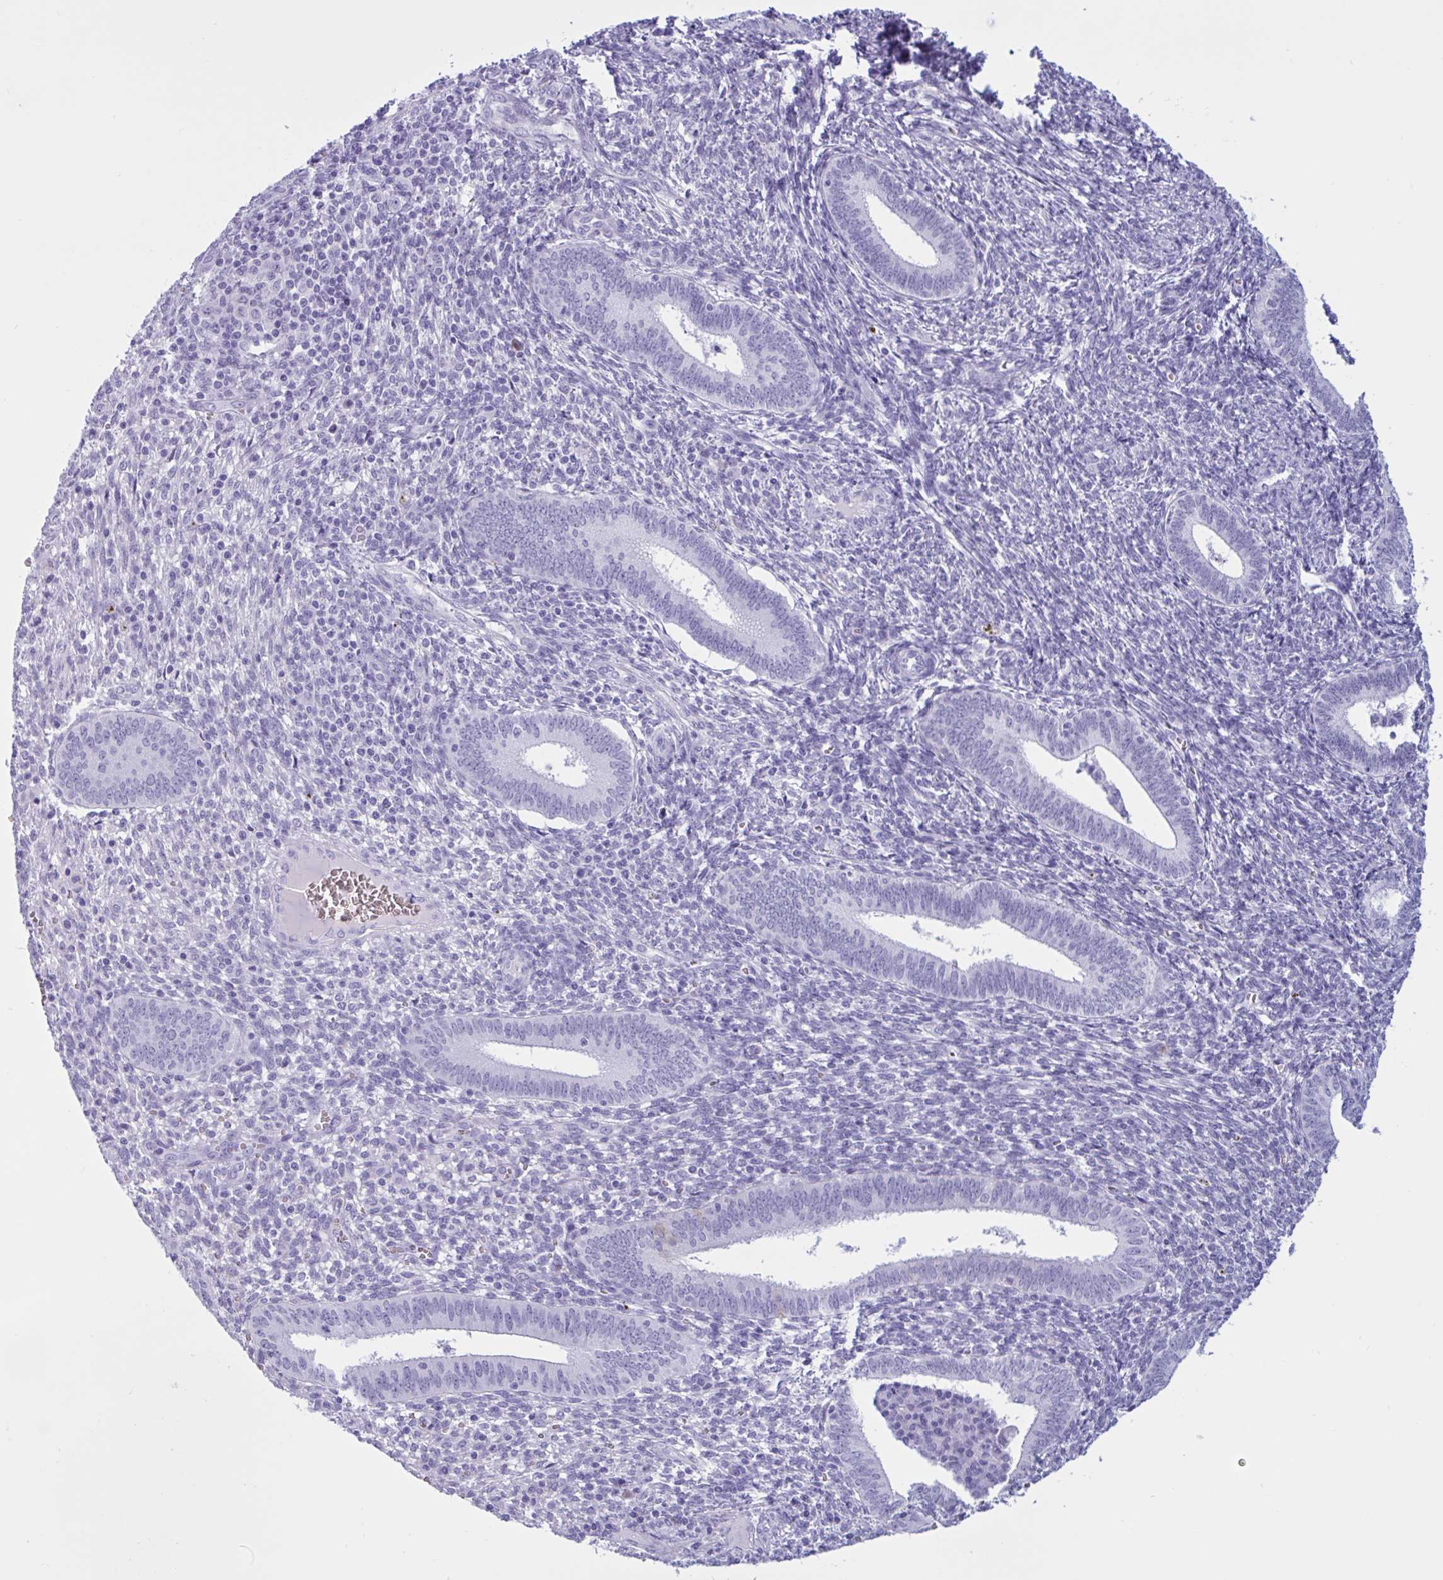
{"staining": {"intensity": "negative", "quantity": "none", "location": "none"}, "tissue": "endometrium", "cell_type": "Cells in endometrial stroma", "image_type": "normal", "snomed": [{"axis": "morphology", "description": "Normal tissue, NOS"}, {"axis": "topography", "description": "Endometrium"}], "caption": "This is a micrograph of IHC staining of unremarkable endometrium, which shows no positivity in cells in endometrial stroma. (DAB (3,3'-diaminobenzidine) immunohistochemistry visualized using brightfield microscopy, high magnification).", "gene": "SLC2A1", "patient": {"sex": "female", "age": 41}}